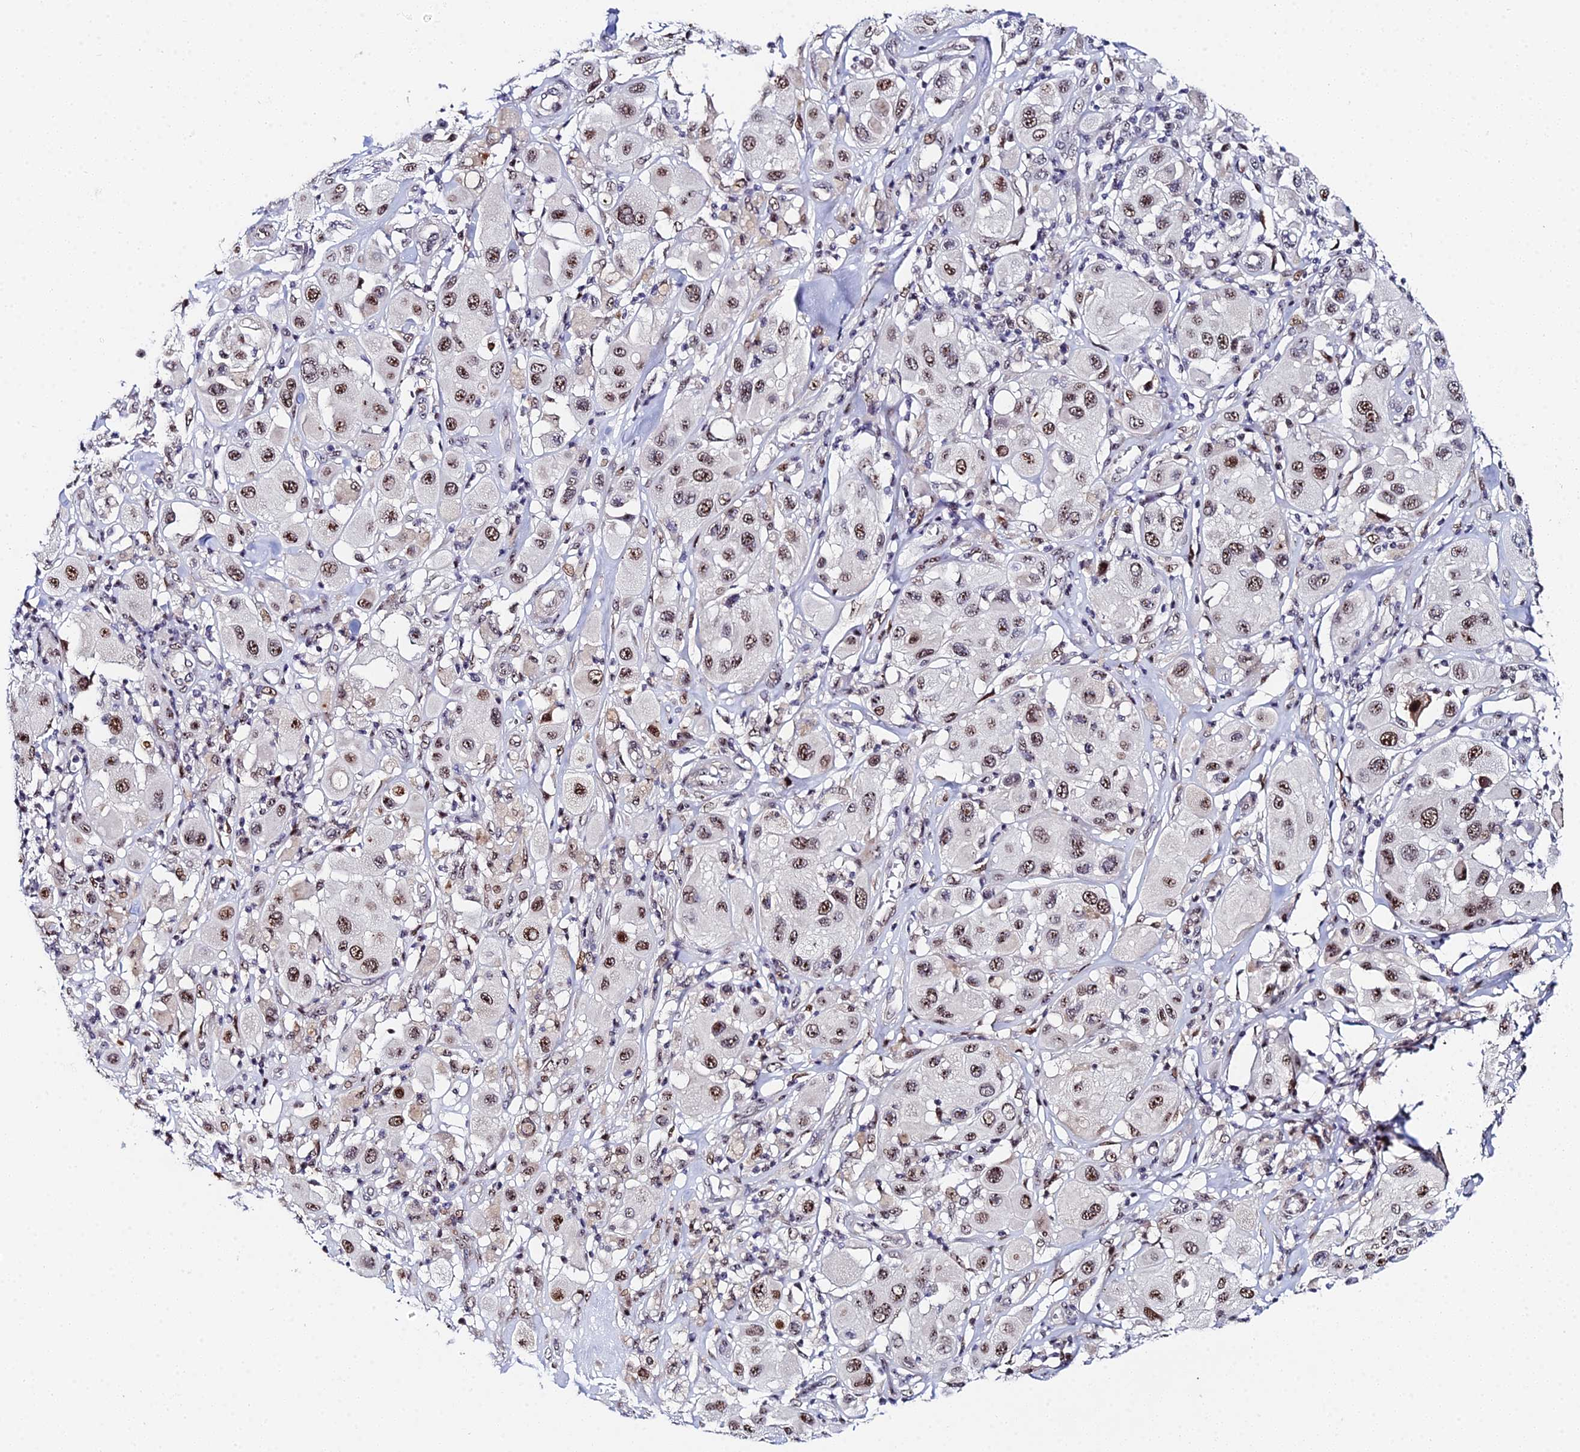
{"staining": {"intensity": "moderate", "quantity": ">75%", "location": "nuclear"}, "tissue": "melanoma", "cell_type": "Tumor cells", "image_type": "cancer", "snomed": [{"axis": "morphology", "description": "Malignant melanoma, Metastatic site"}, {"axis": "topography", "description": "Skin"}], "caption": "A high-resolution histopathology image shows immunohistochemistry (IHC) staining of melanoma, which displays moderate nuclear staining in about >75% of tumor cells. The staining was performed using DAB to visualize the protein expression in brown, while the nuclei were stained in blue with hematoxylin (Magnification: 20x).", "gene": "TIFA", "patient": {"sex": "male", "age": 41}}